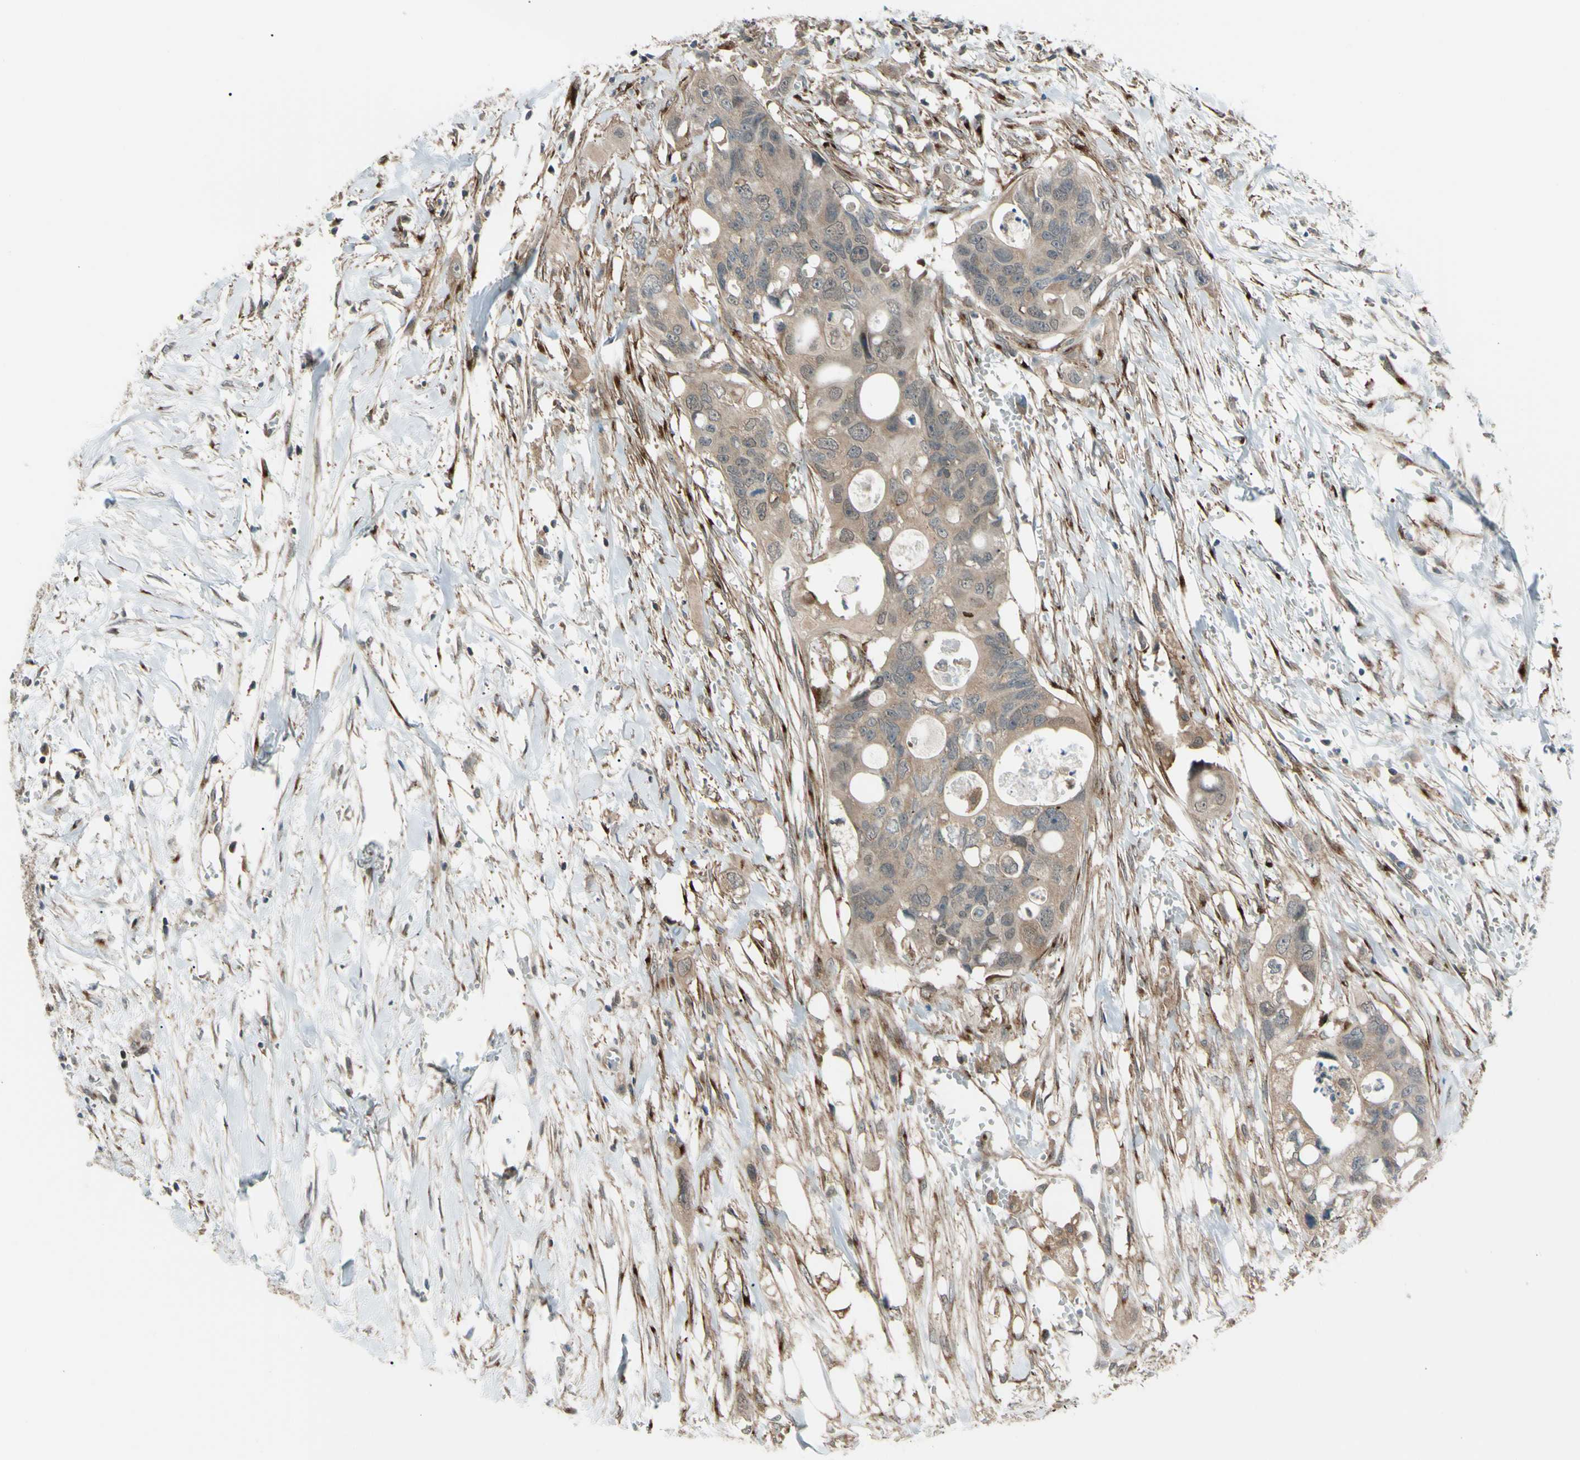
{"staining": {"intensity": "weak", "quantity": "25%-75%", "location": "cytoplasmic/membranous,nuclear"}, "tissue": "colorectal cancer", "cell_type": "Tumor cells", "image_type": "cancer", "snomed": [{"axis": "morphology", "description": "Adenocarcinoma, NOS"}, {"axis": "topography", "description": "Colon"}], "caption": "Brown immunohistochemical staining in colorectal cancer shows weak cytoplasmic/membranous and nuclear expression in approximately 25%-75% of tumor cells.", "gene": "FLII", "patient": {"sex": "female", "age": 57}}